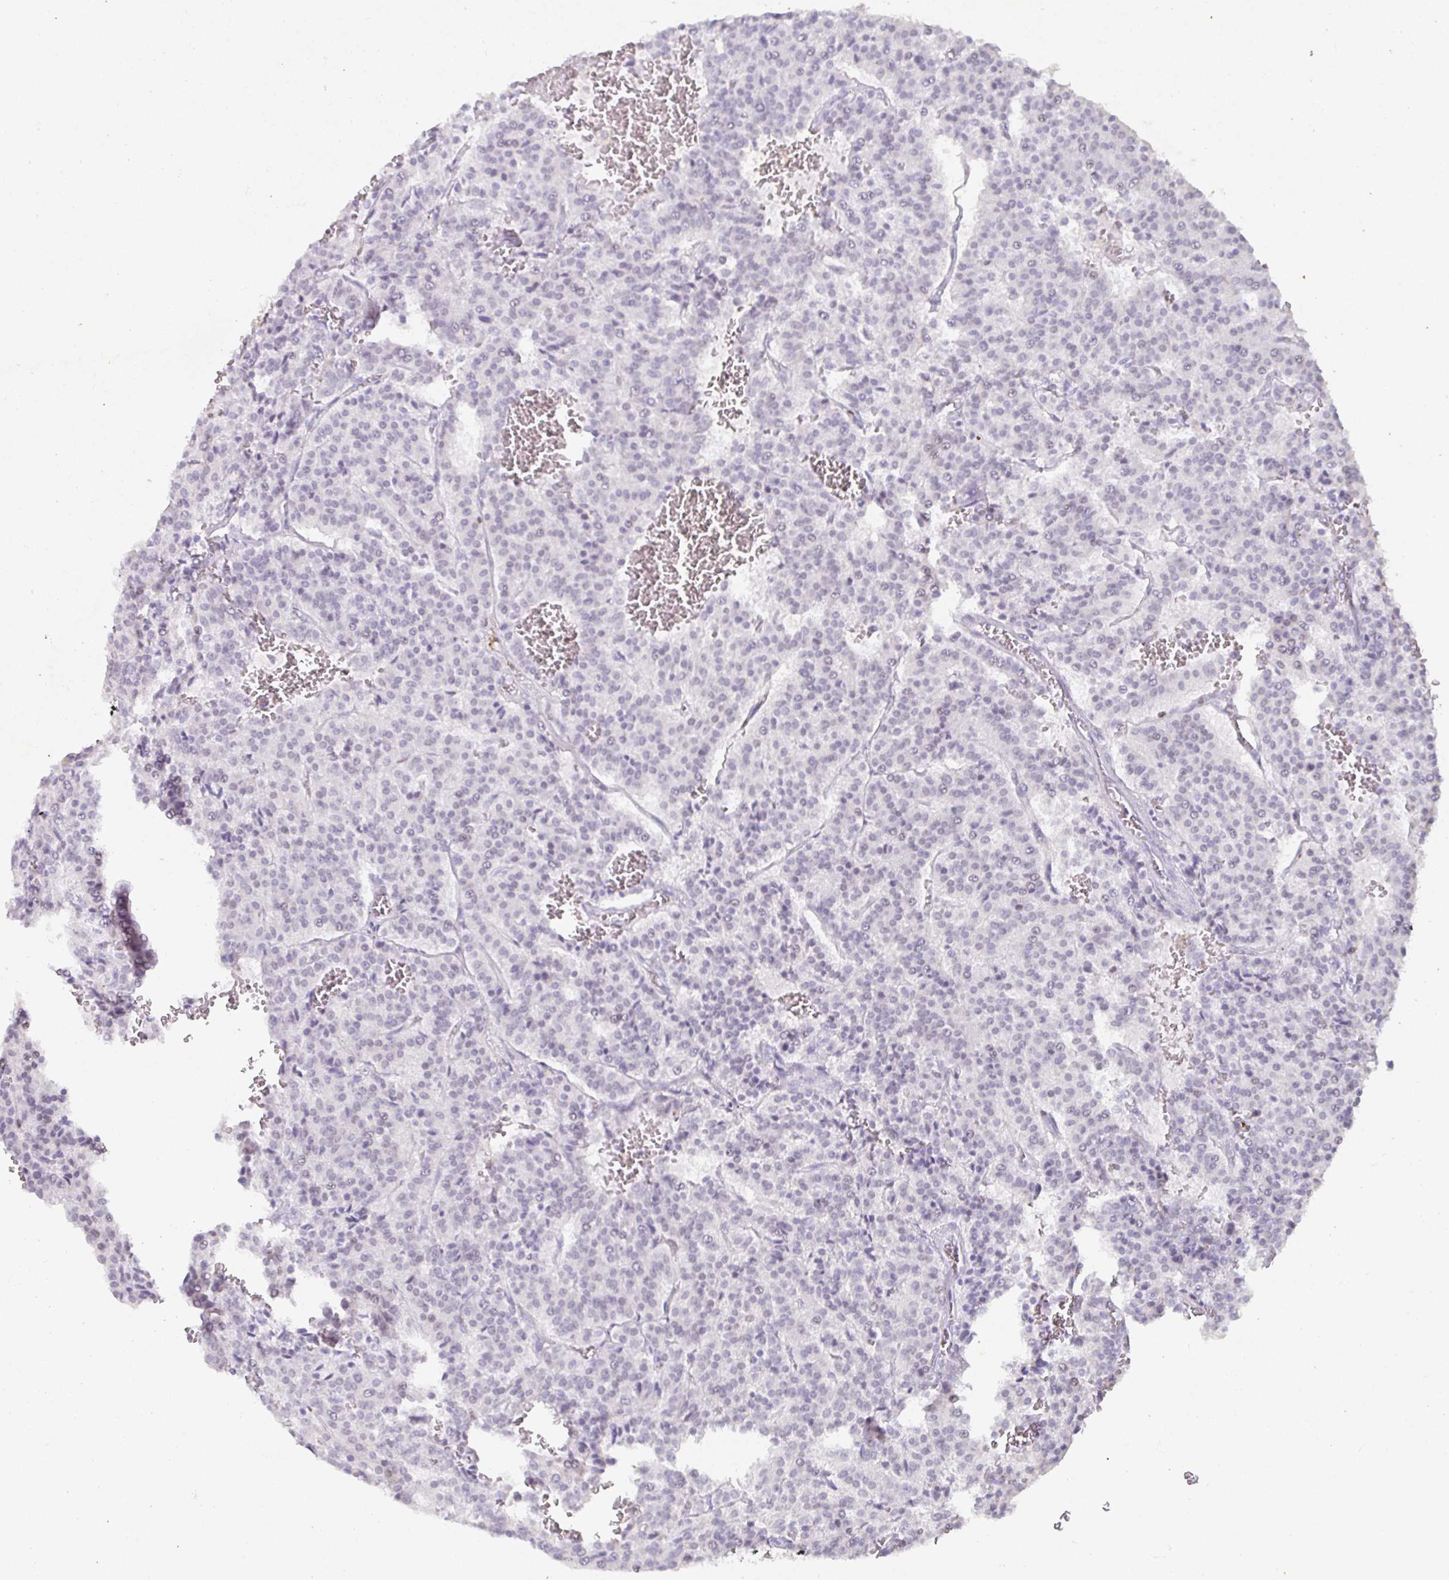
{"staining": {"intensity": "negative", "quantity": "none", "location": "none"}, "tissue": "carcinoid", "cell_type": "Tumor cells", "image_type": "cancer", "snomed": [{"axis": "morphology", "description": "Carcinoid, malignant, NOS"}, {"axis": "topography", "description": "Lung"}], "caption": "This is an IHC micrograph of malignant carcinoid. There is no positivity in tumor cells.", "gene": "SATB1", "patient": {"sex": "male", "age": 70}}